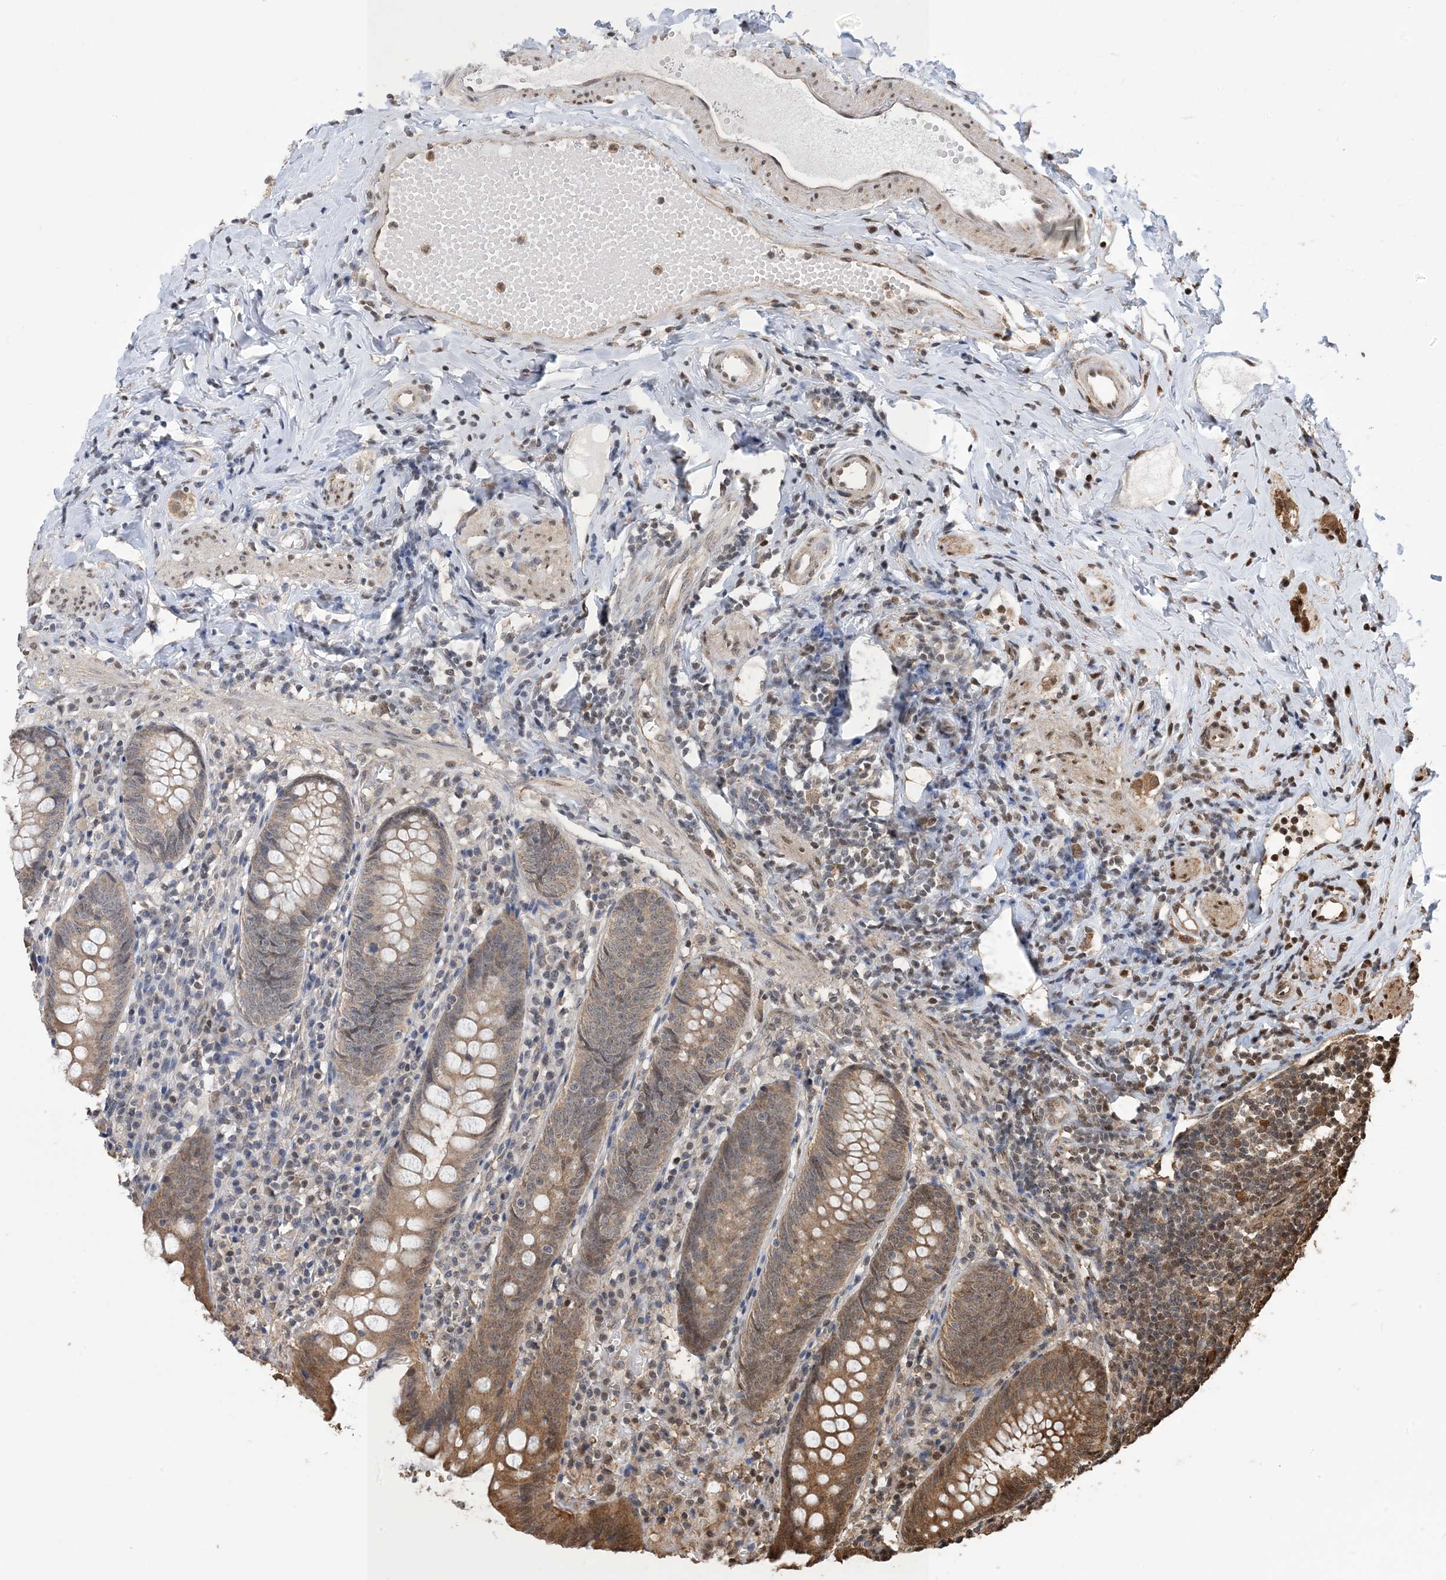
{"staining": {"intensity": "moderate", "quantity": ">75%", "location": "cytoplasmic/membranous"}, "tissue": "appendix", "cell_type": "Glandular cells", "image_type": "normal", "snomed": [{"axis": "morphology", "description": "Normal tissue, NOS"}, {"axis": "topography", "description": "Appendix"}], "caption": "Immunohistochemical staining of unremarkable appendix demonstrates >75% levels of moderate cytoplasmic/membranous protein staining in approximately >75% of glandular cells.", "gene": "HSPA1A", "patient": {"sex": "female", "age": 54}}